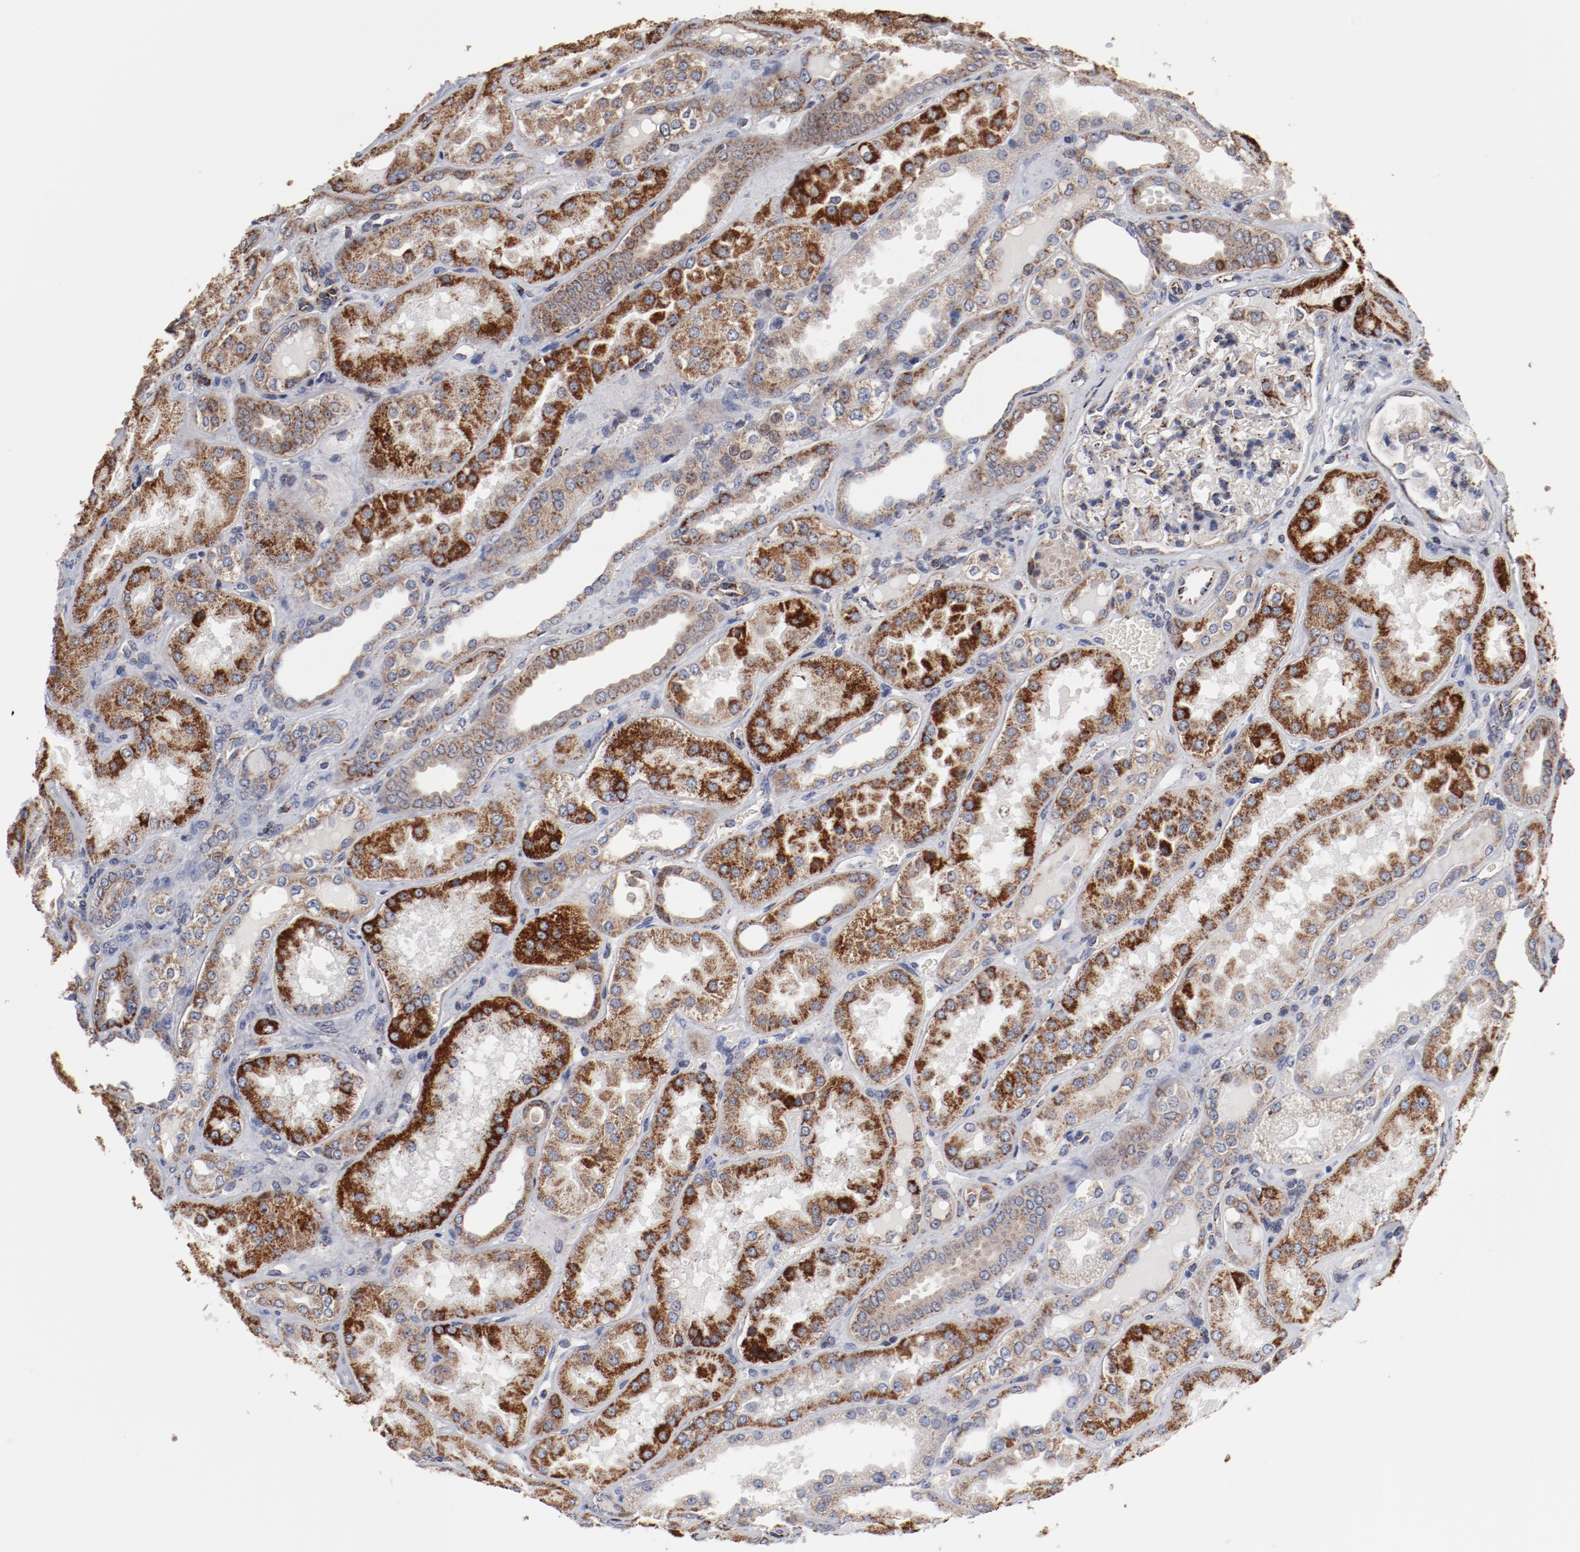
{"staining": {"intensity": "weak", "quantity": ">75%", "location": "cytoplasmic/membranous"}, "tissue": "kidney", "cell_type": "Cells in glomeruli", "image_type": "normal", "snomed": [{"axis": "morphology", "description": "Normal tissue, NOS"}, {"axis": "topography", "description": "Kidney"}], "caption": "Normal kidney reveals weak cytoplasmic/membranous expression in about >75% of cells in glomeruli The staining is performed using DAB (3,3'-diaminobenzidine) brown chromogen to label protein expression. The nuclei are counter-stained blue using hematoxylin..", "gene": "NDUFV2", "patient": {"sex": "female", "age": 56}}